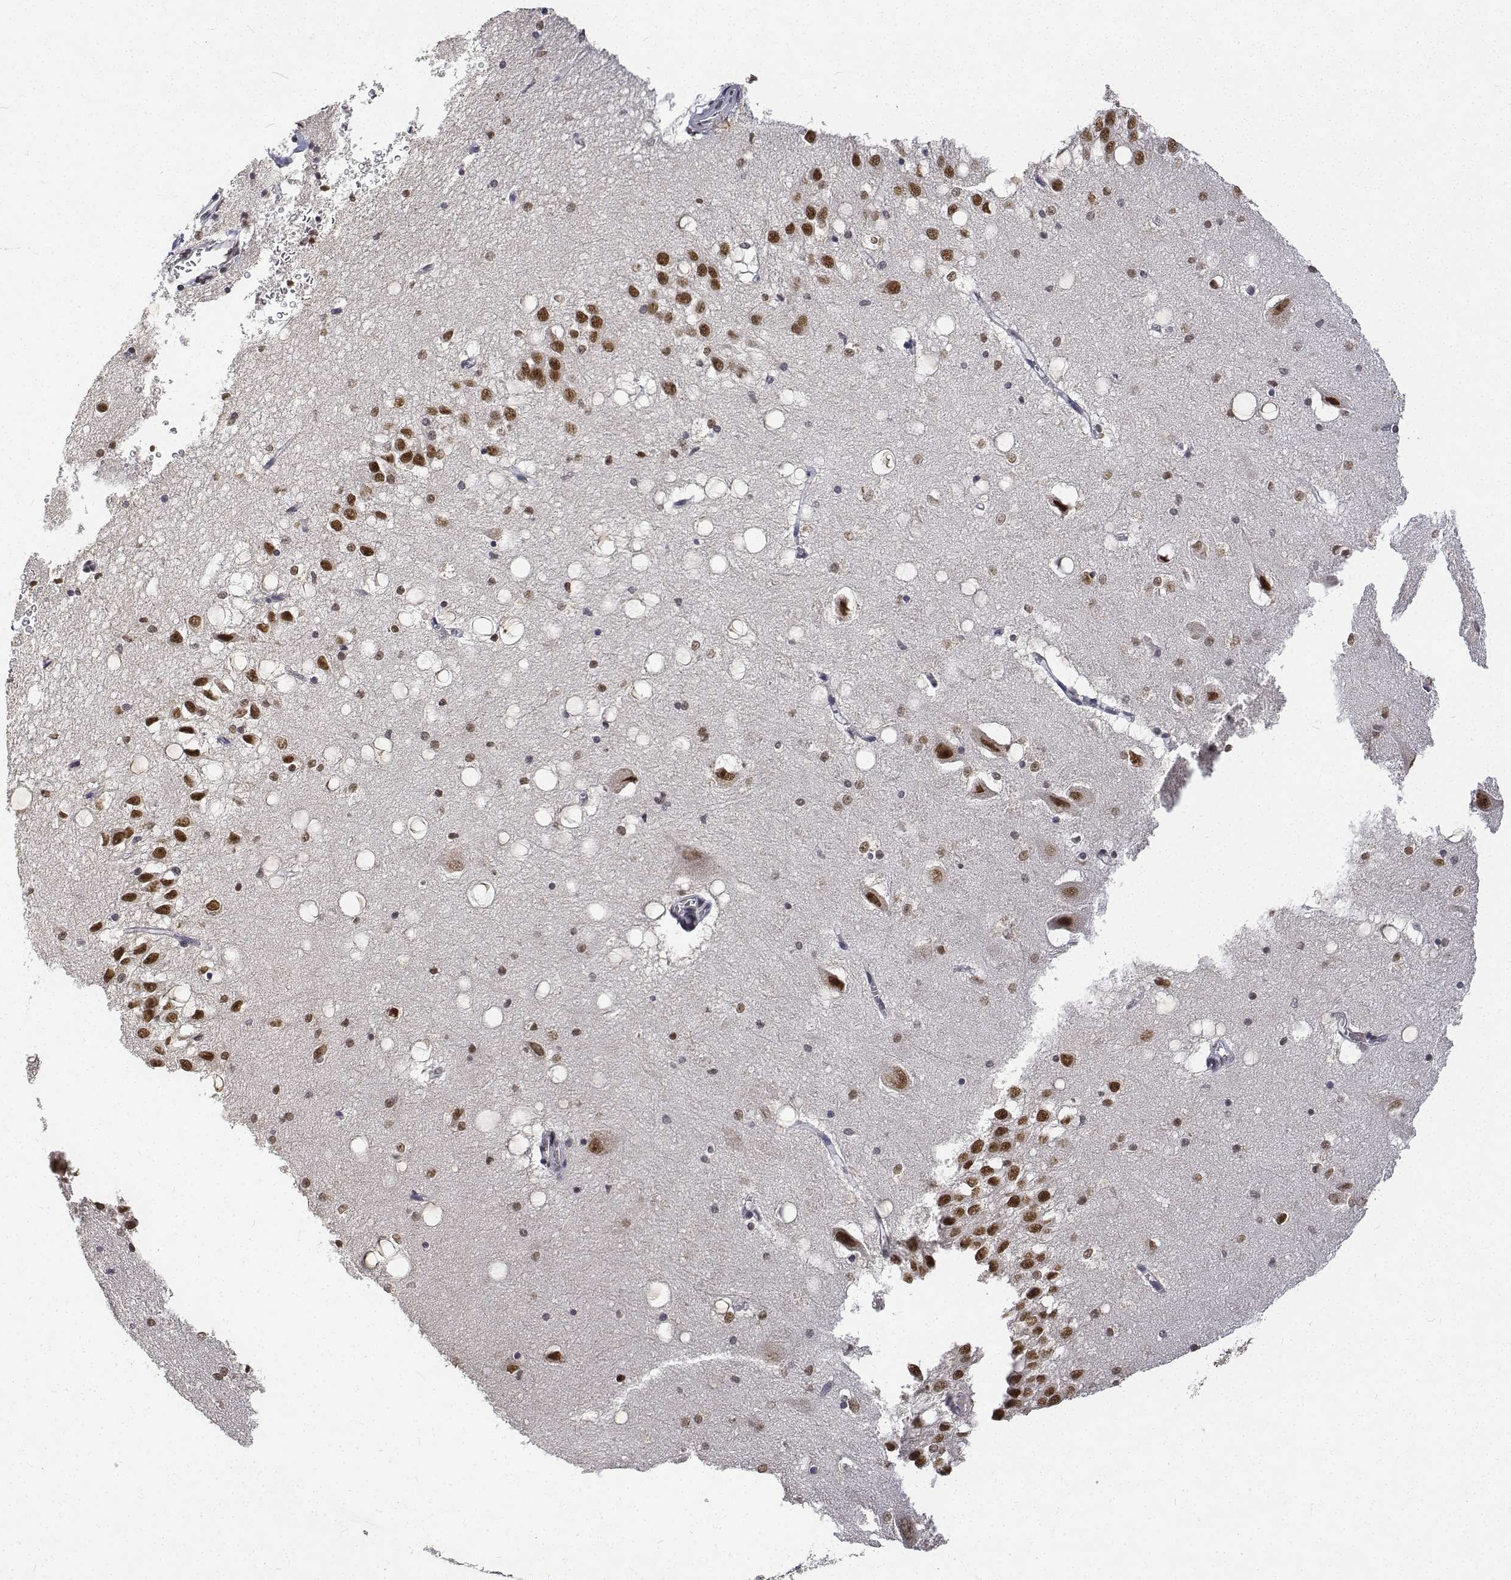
{"staining": {"intensity": "moderate", "quantity": "<25%", "location": "nuclear"}, "tissue": "hippocampus", "cell_type": "Glial cells", "image_type": "normal", "snomed": [{"axis": "morphology", "description": "Normal tissue, NOS"}, {"axis": "topography", "description": "Hippocampus"}], "caption": "This is an image of IHC staining of normal hippocampus, which shows moderate staining in the nuclear of glial cells.", "gene": "ATRX", "patient": {"sex": "male", "age": 58}}